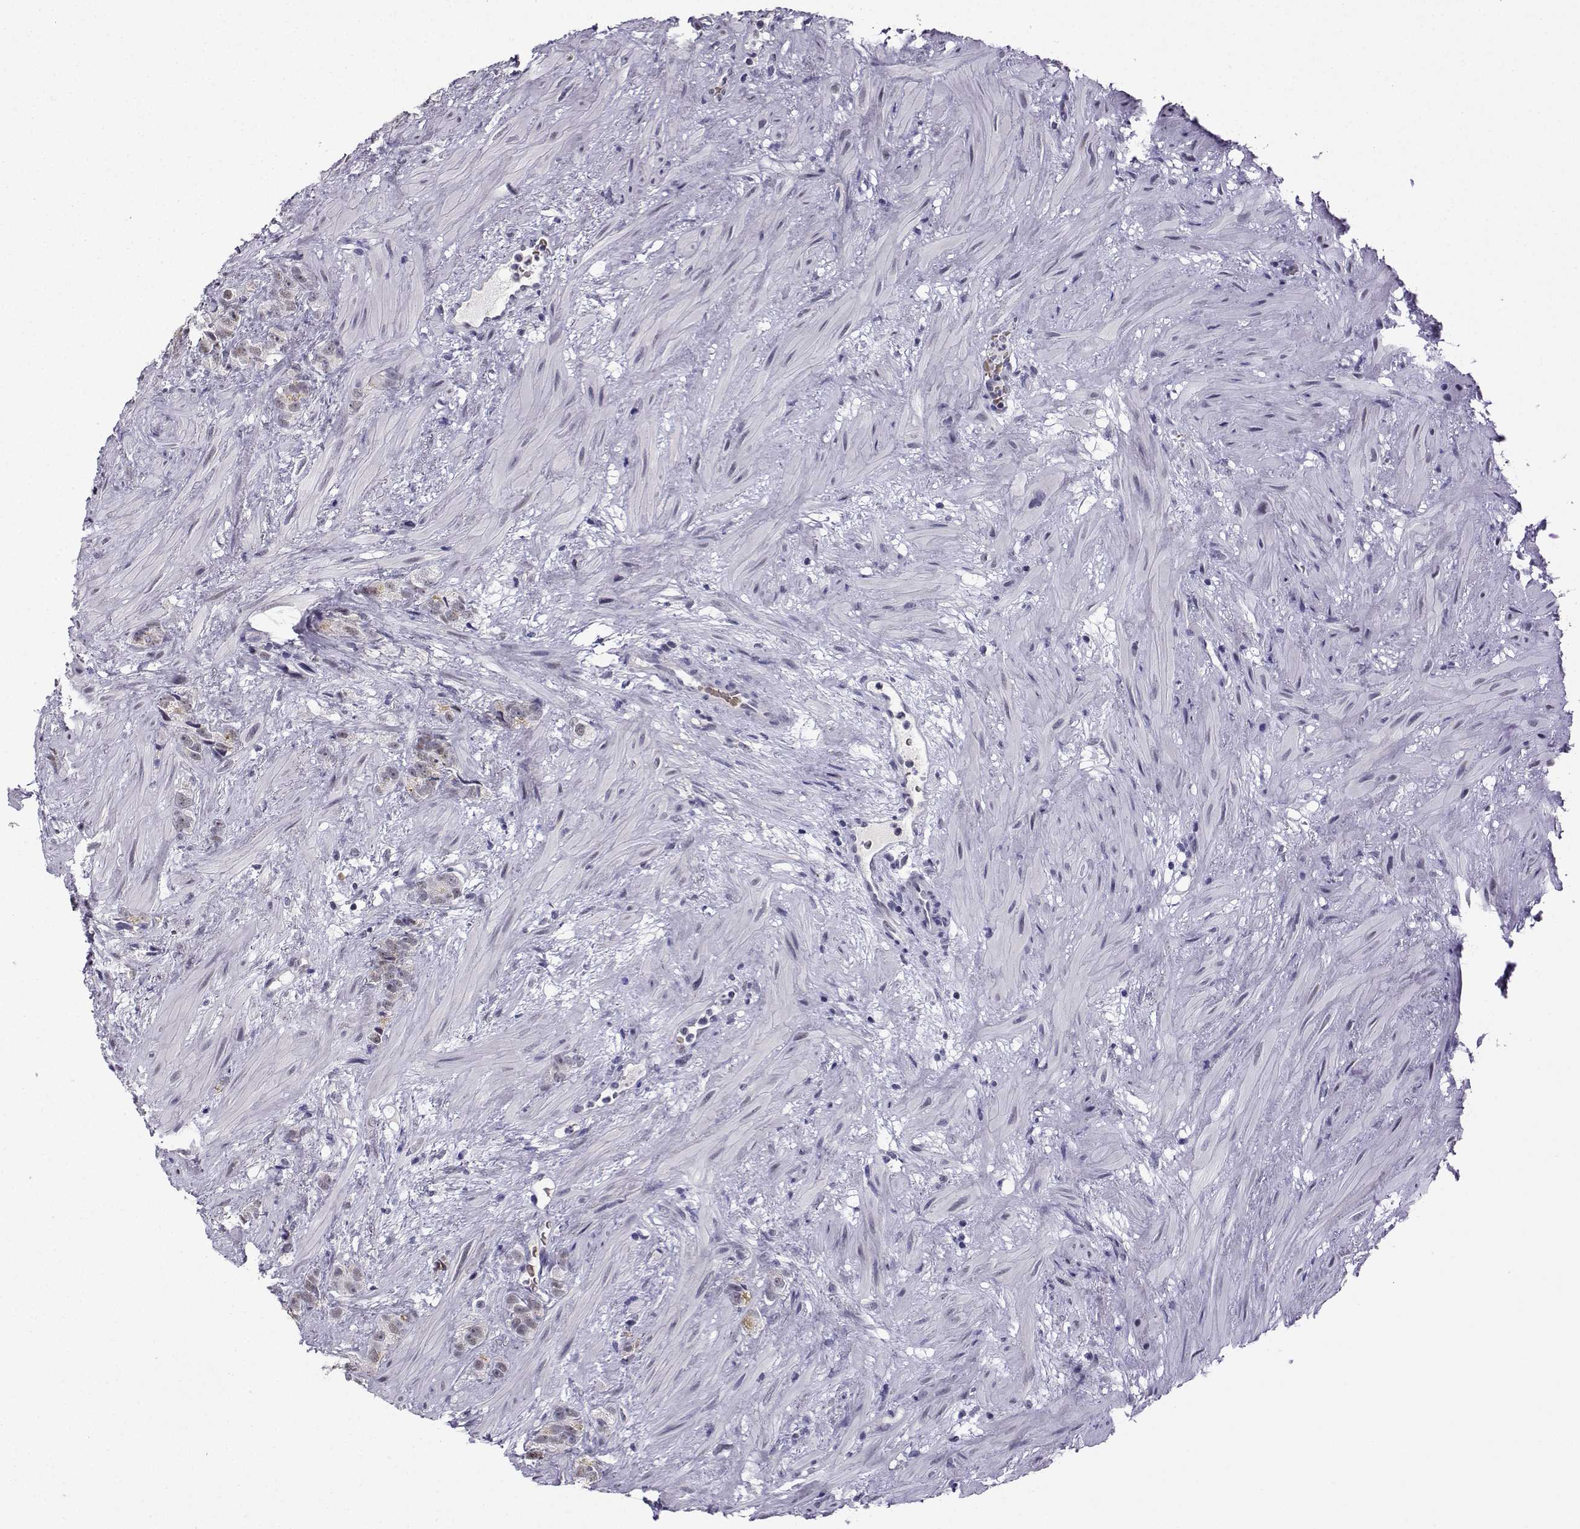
{"staining": {"intensity": "negative", "quantity": "none", "location": "none"}, "tissue": "prostate cancer", "cell_type": "Tumor cells", "image_type": "cancer", "snomed": [{"axis": "morphology", "description": "Adenocarcinoma, High grade"}, {"axis": "topography", "description": "Prostate"}], "caption": "IHC photomicrograph of high-grade adenocarcinoma (prostate) stained for a protein (brown), which displays no positivity in tumor cells. (DAB (3,3'-diaminobenzidine) immunohistochemistry (IHC) with hematoxylin counter stain).", "gene": "LRFN2", "patient": {"sex": "male", "age": 90}}